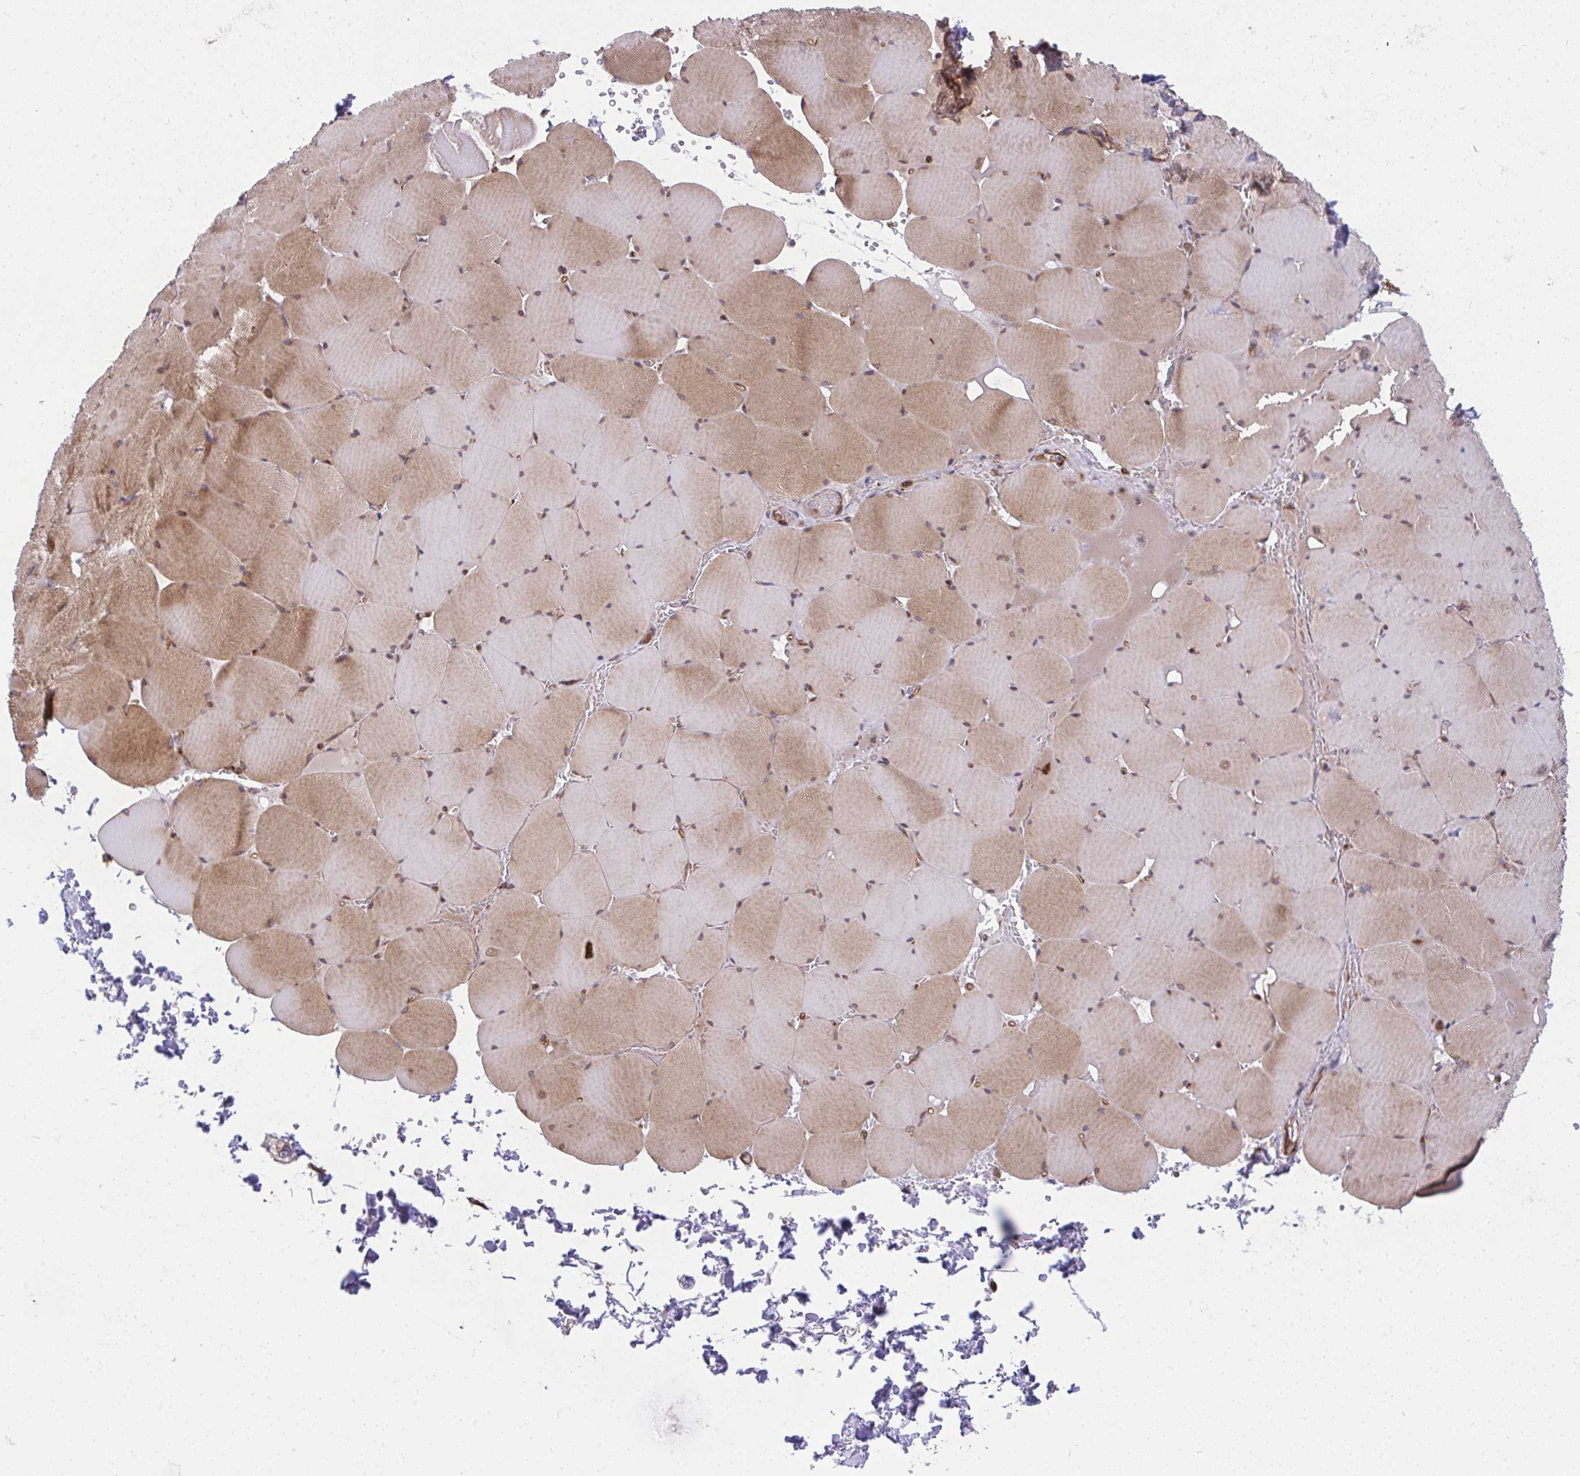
{"staining": {"intensity": "moderate", "quantity": ">75%", "location": "cytoplasmic/membranous"}, "tissue": "skeletal muscle", "cell_type": "Myocytes", "image_type": "normal", "snomed": [{"axis": "morphology", "description": "Normal tissue, NOS"}, {"axis": "topography", "description": "Skeletal muscle"}, {"axis": "topography", "description": "Head-Neck"}], "caption": "Moderate cytoplasmic/membranous protein positivity is present in about >75% of myocytes in skeletal muscle. The staining is performed using DAB (3,3'-diaminobenzidine) brown chromogen to label protein expression. The nuclei are counter-stained blue using hematoxylin.", "gene": "NMNAT3", "patient": {"sex": "male", "age": 66}}